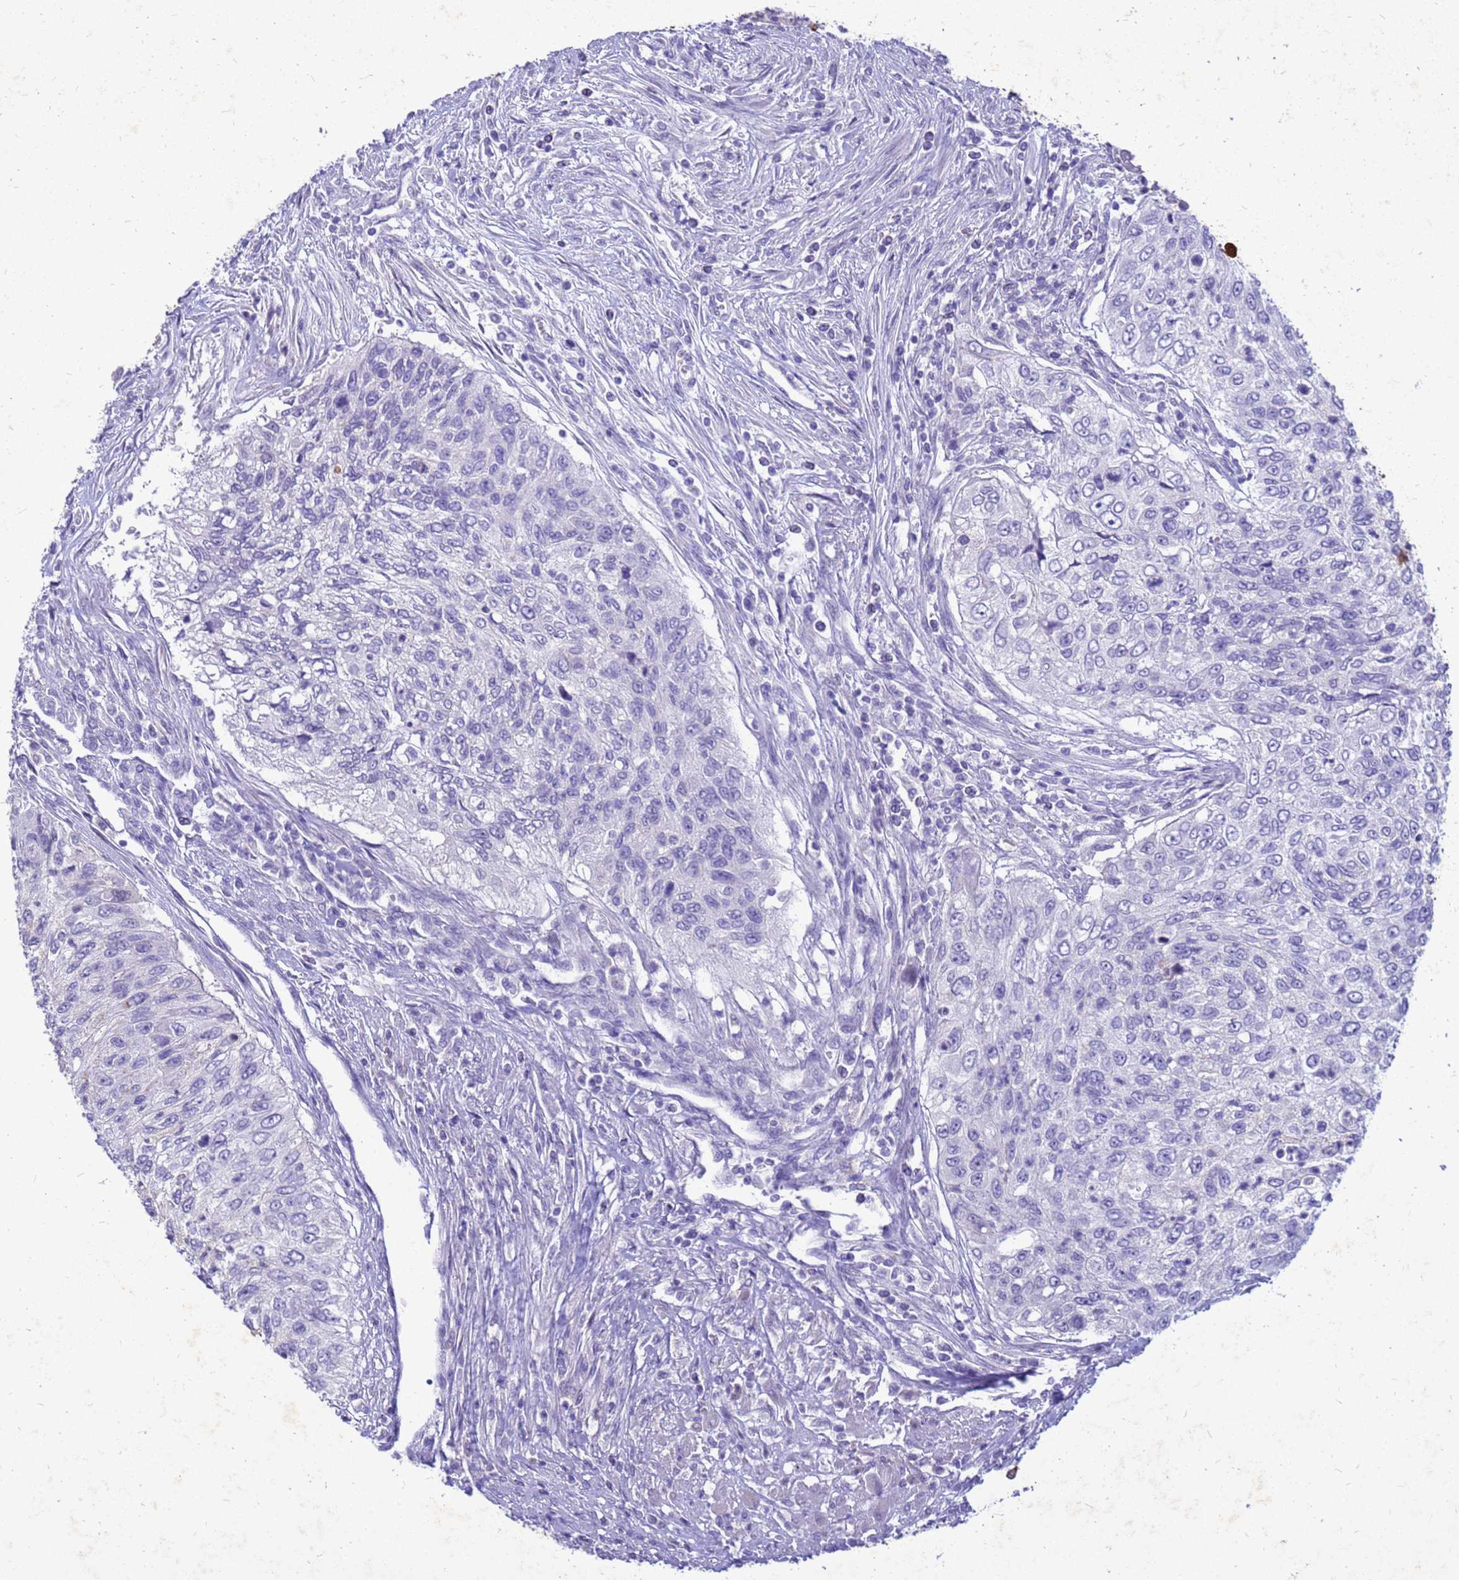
{"staining": {"intensity": "negative", "quantity": "none", "location": "none"}, "tissue": "urothelial cancer", "cell_type": "Tumor cells", "image_type": "cancer", "snomed": [{"axis": "morphology", "description": "Urothelial carcinoma, High grade"}, {"axis": "topography", "description": "Urinary bladder"}], "caption": "Micrograph shows no protein staining in tumor cells of urothelial carcinoma (high-grade) tissue.", "gene": "AKR1C1", "patient": {"sex": "female", "age": 60}}